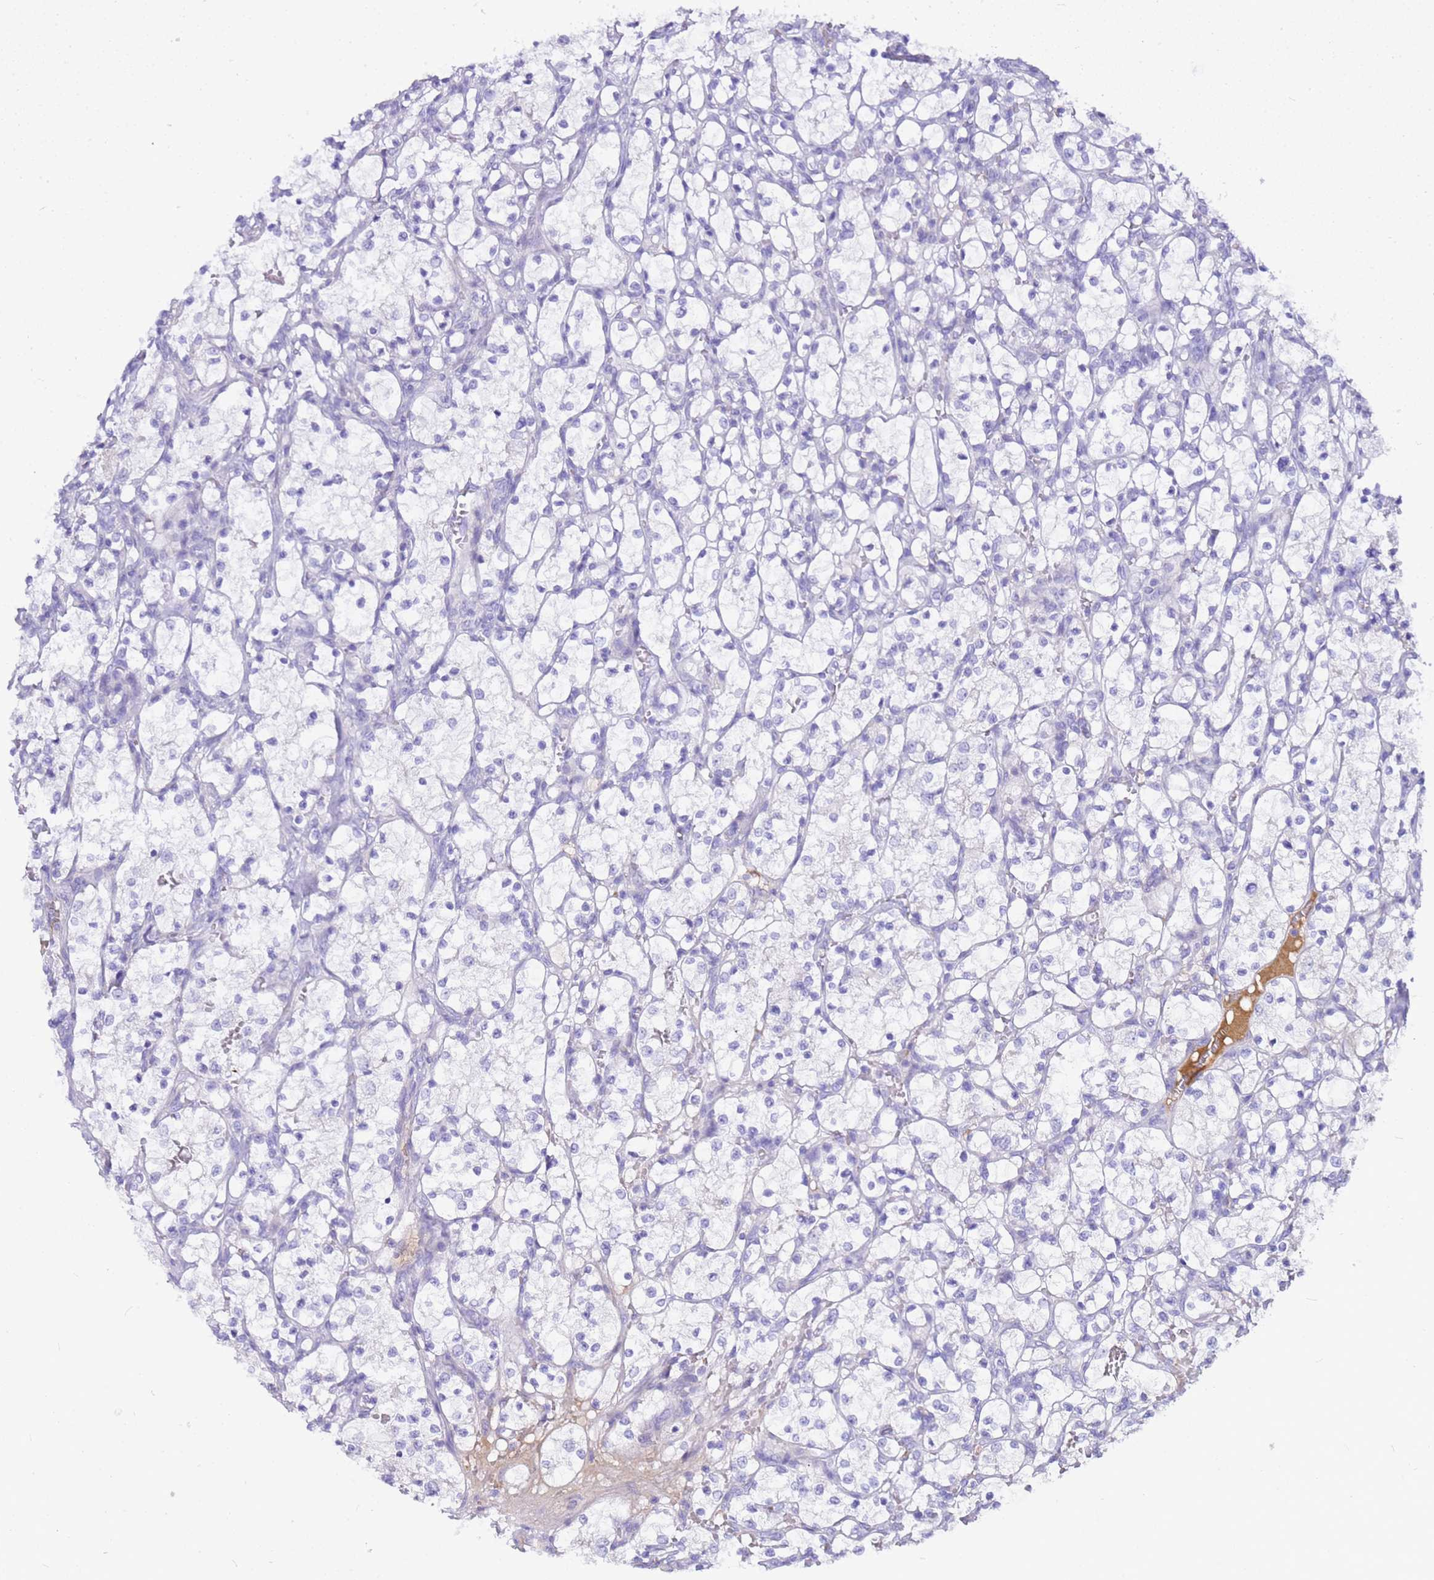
{"staining": {"intensity": "negative", "quantity": "none", "location": "none"}, "tissue": "renal cancer", "cell_type": "Tumor cells", "image_type": "cancer", "snomed": [{"axis": "morphology", "description": "Adenocarcinoma, NOS"}, {"axis": "topography", "description": "Kidney"}], "caption": "Renal adenocarcinoma was stained to show a protein in brown. There is no significant staining in tumor cells. The staining is performed using DAB (3,3'-diaminobenzidine) brown chromogen with nuclei counter-stained in using hematoxylin.", "gene": "DCDC2B", "patient": {"sex": "female", "age": 69}}